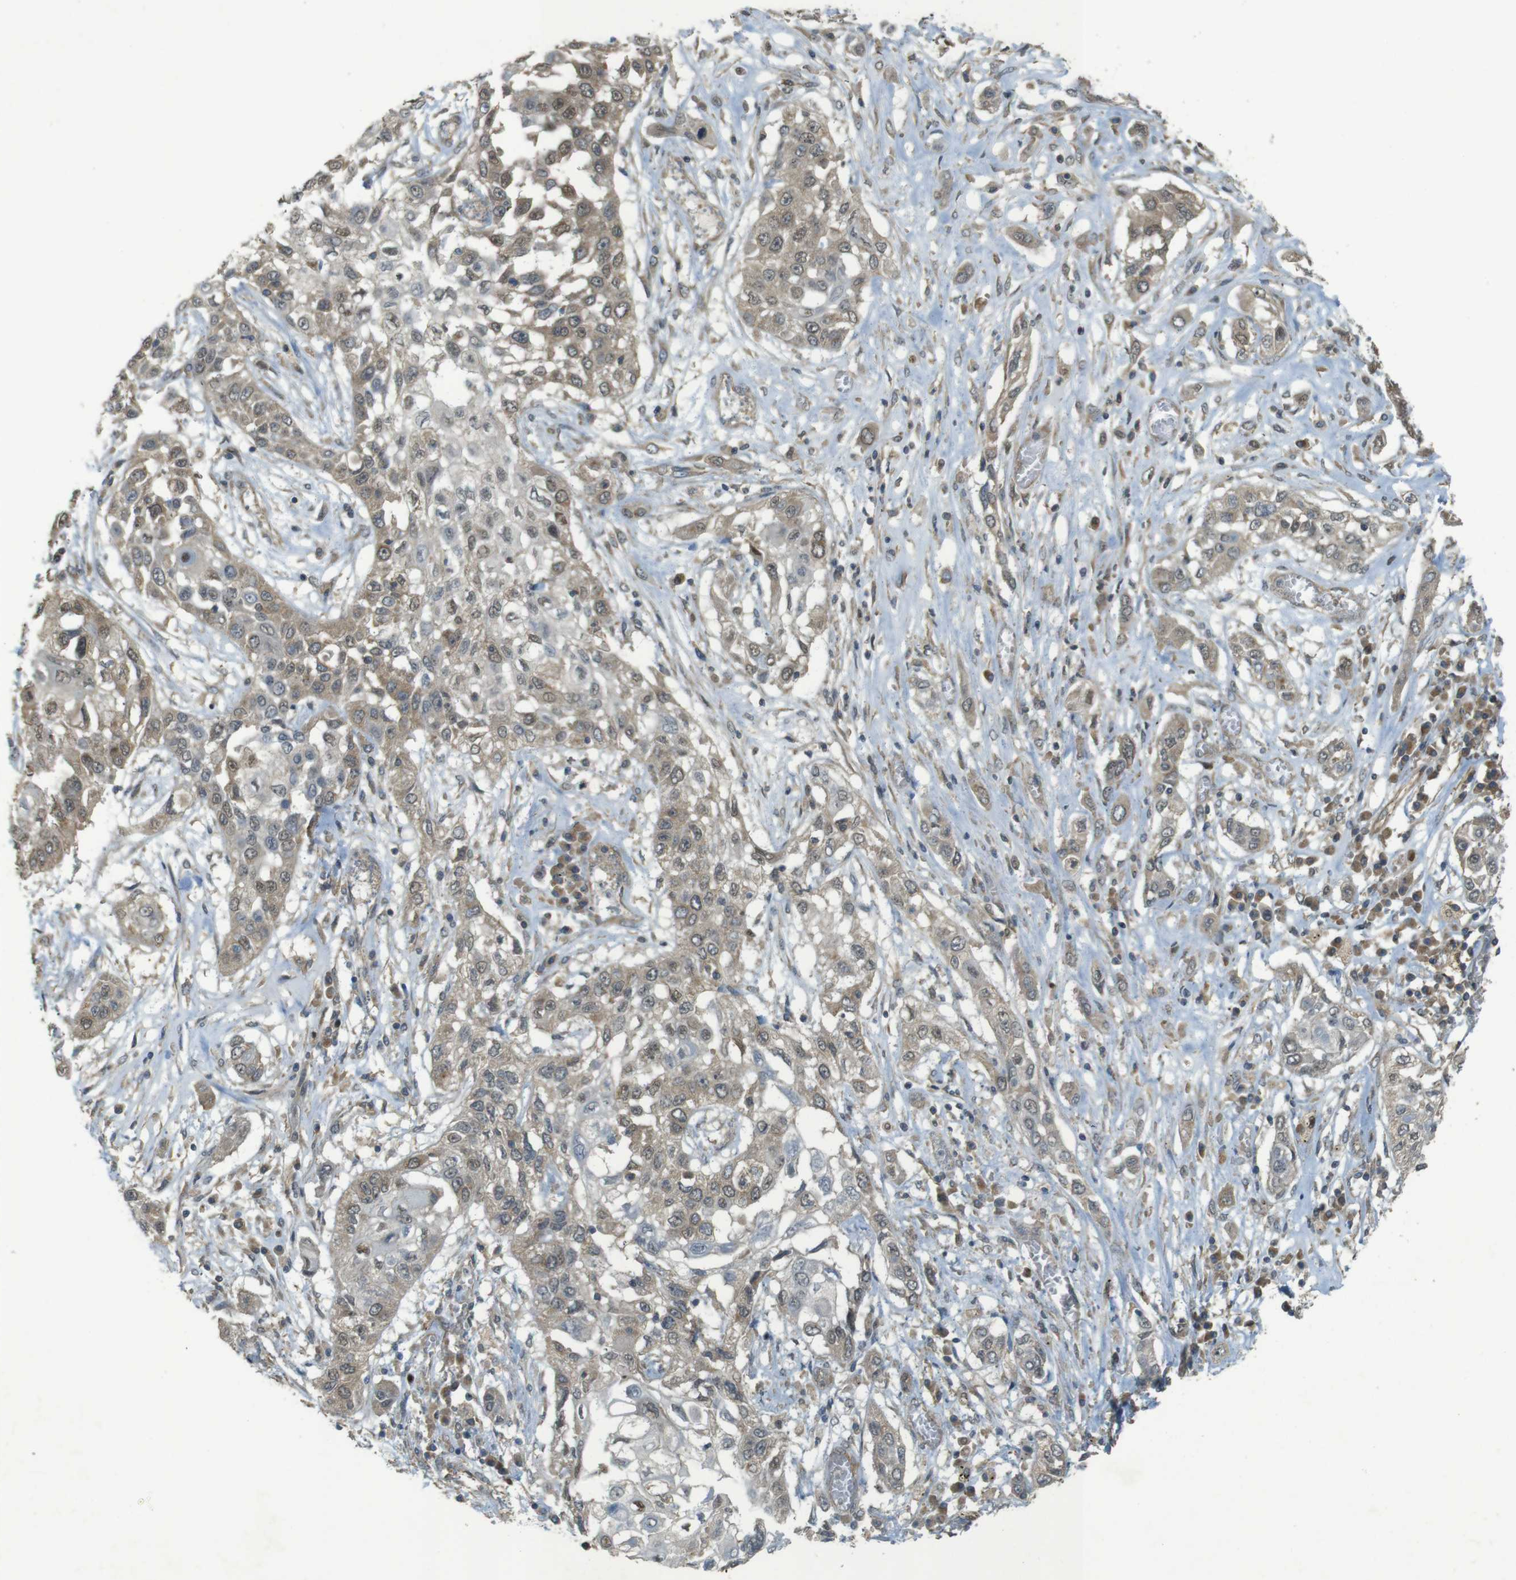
{"staining": {"intensity": "weak", "quantity": ">75%", "location": "cytoplasmic/membranous,nuclear"}, "tissue": "lung cancer", "cell_type": "Tumor cells", "image_type": "cancer", "snomed": [{"axis": "morphology", "description": "Squamous cell carcinoma, NOS"}, {"axis": "topography", "description": "Lung"}], "caption": "Tumor cells reveal weak cytoplasmic/membranous and nuclear staining in approximately >75% of cells in lung squamous cell carcinoma.", "gene": "ZDHHC20", "patient": {"sex": "male", "age": 71}}